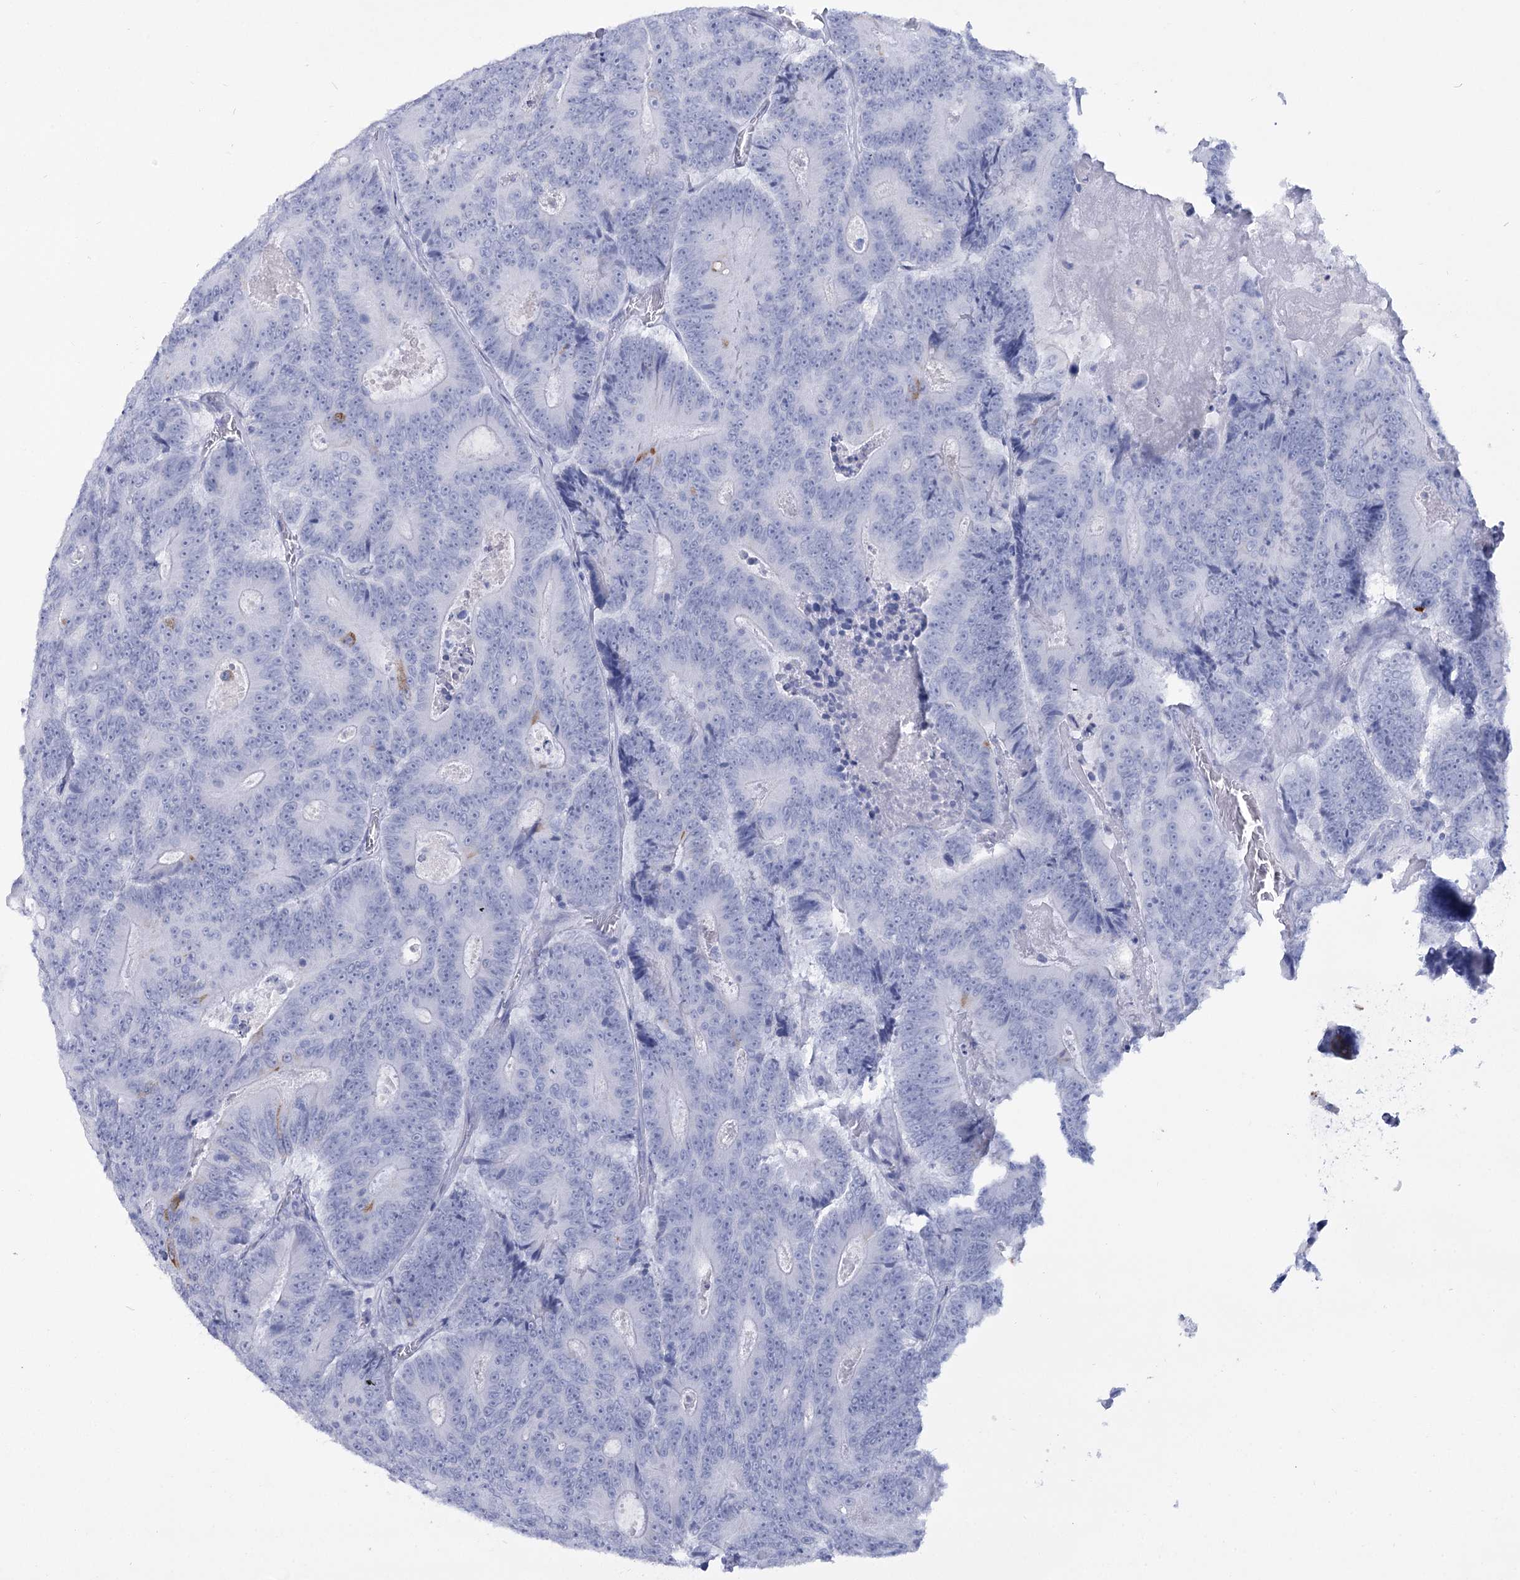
{"staining": {"intensity": "negative", "quantity": "none", "location": "none"}, "tissue": "colorectal cancer", "cell_type": "Tumor cells", "image_type": "cancer", "snomed": [{"axis": "morphology", "description": "Adenocarcinoma, NOS"}, {"axis": "topography", "description": "Colon"}], "caption": "DAB immunohistochemical staining of human colorectal adenocarcinoma displays no significant staining in tumor cells.", "gene": "RNF186", "patient": {"sex": "male", "age": 83}}